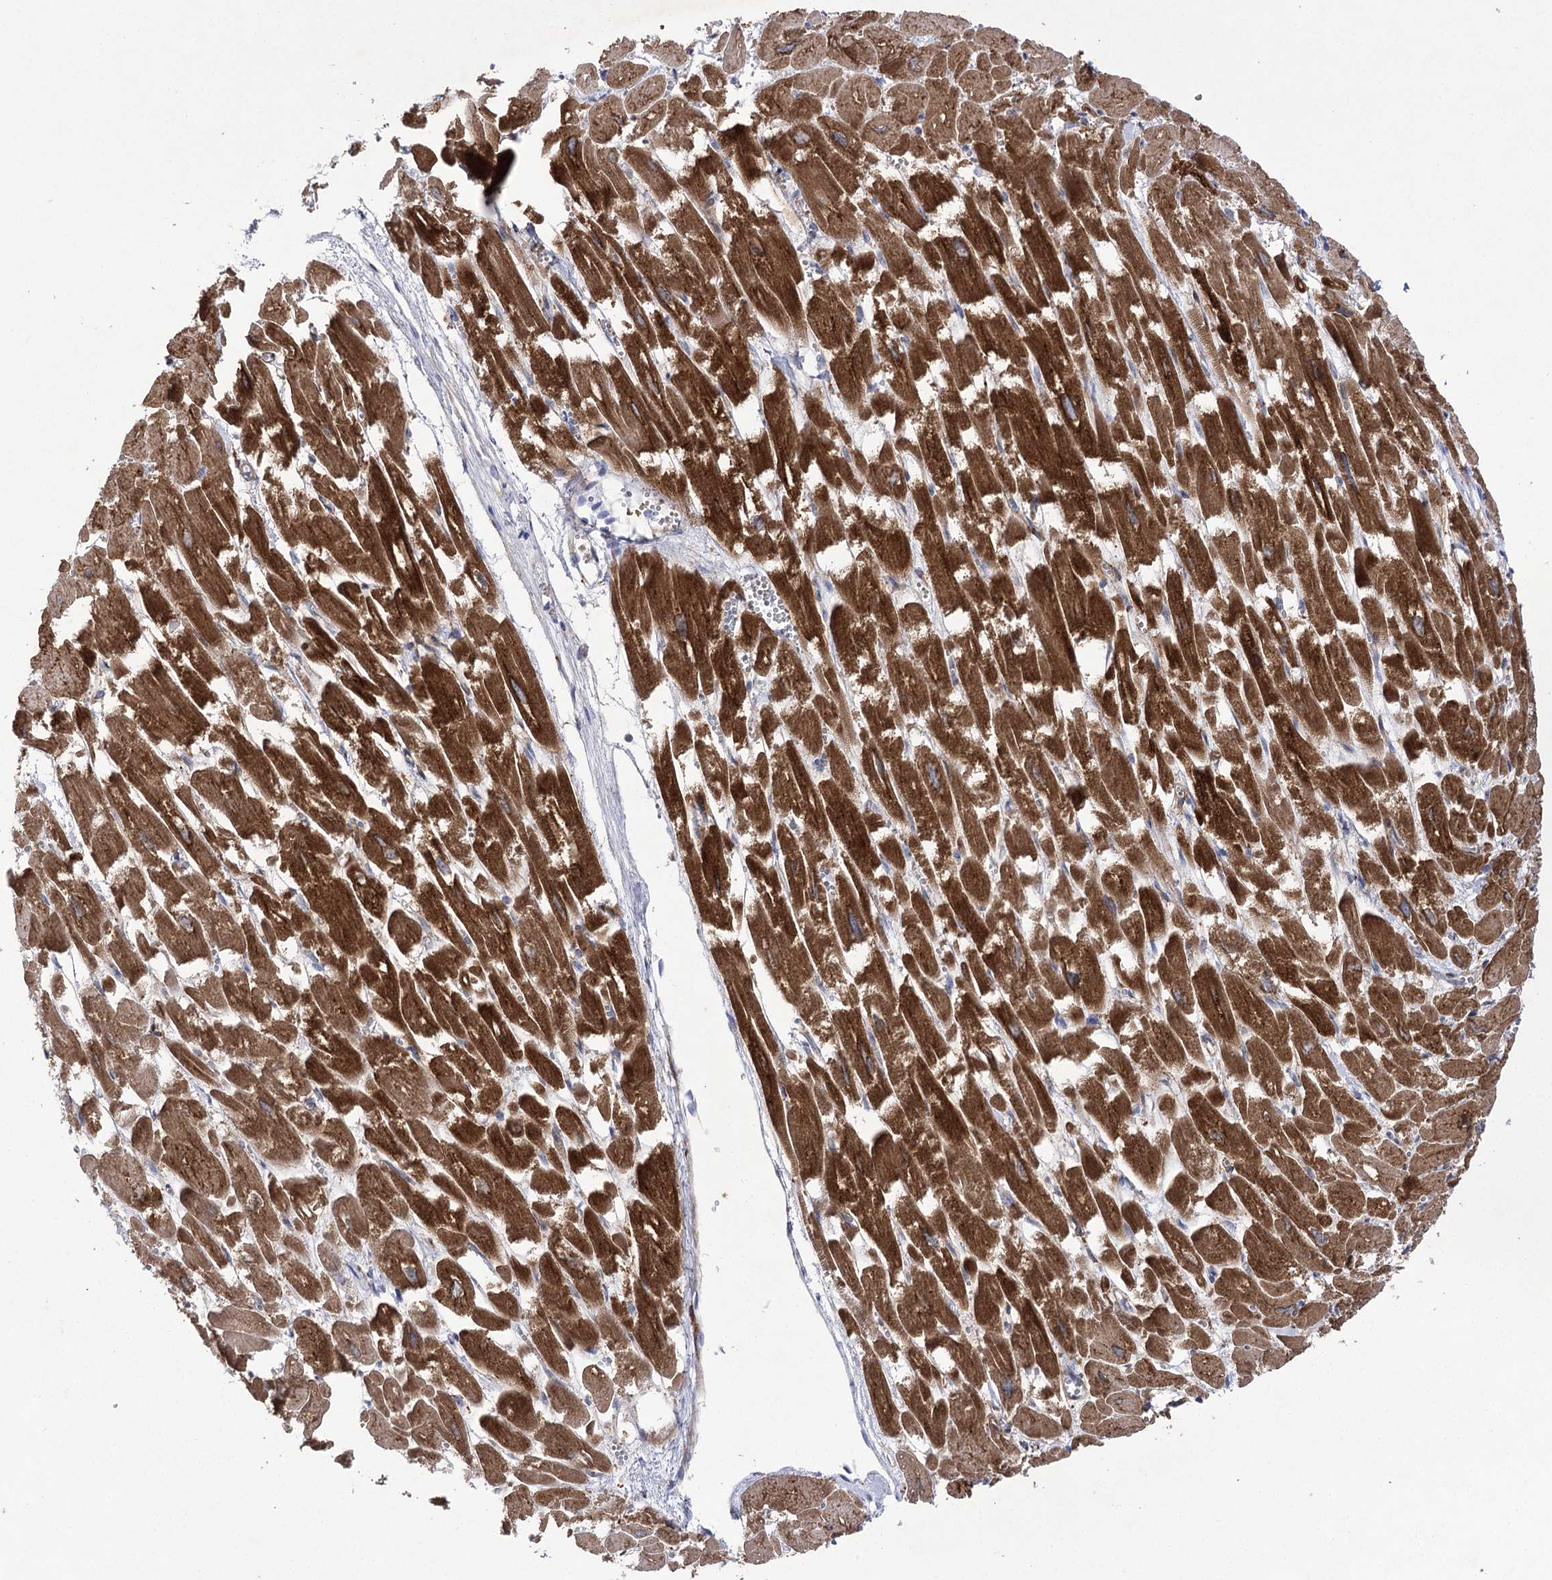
{"staining": {"intensity": "strong", "quantity": ">75%", "location": "cytoplasmic/membranous"}, "tissue": "heart muscle", "cell_type": "Cardiomyocytes", "image_type": "normal", "snomed": [{"axis": "morphology", "description": "Normal tissue, NOS"}, {"axis": "topography", "description": "Heart"}], "caption": "Cardiomyocytes demonstrate high levels of strong cytoplasmic/membranous positivity in about >75% of cells in unremarkable human heart muscle. The staining is performed using DAB brown chromogen to label protein expression. The nuclei are counter-stained blue using hematoxylin.", "gene": "COX15", "patient": {"sex": "male", "age": 54}}